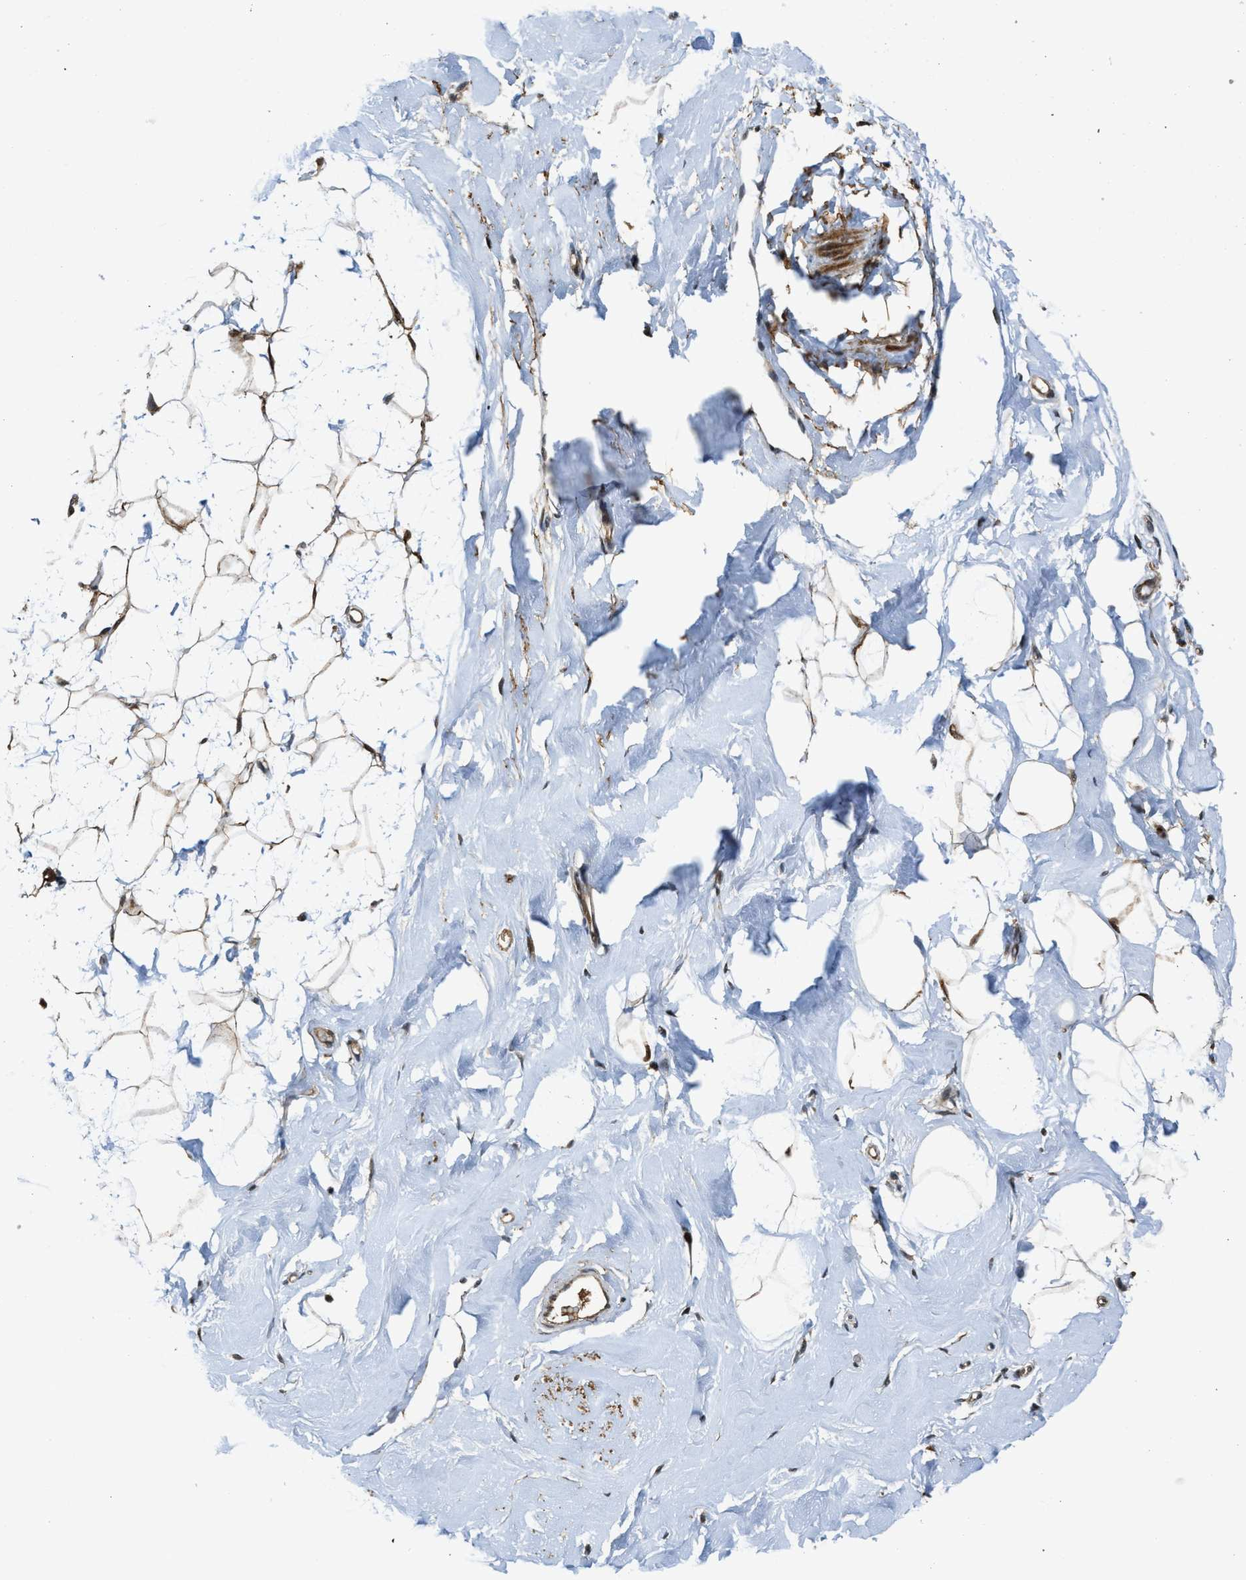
{"staining": {"intensity": "moderate", "quantity": ">75%", "location": "nuclear"}, "tissue": "breast", "cell_type": "Adipocytes", "image_type": "normal", "snomed": [{"axis": "morphology", "description": "Normal tissue, NOS"}, {"axis": "topography", "description": "Breast"}], "caption": "Immunohistochemistry image of benign breast: breast stained using immunohistochemistry displays medium levels of moderate protein expression localized specifically in the nuclear of adipocytes, appearing as a nuclear brown color.", "gene": "ZNF250", "patient": {"sex": "female", "age": 23}}